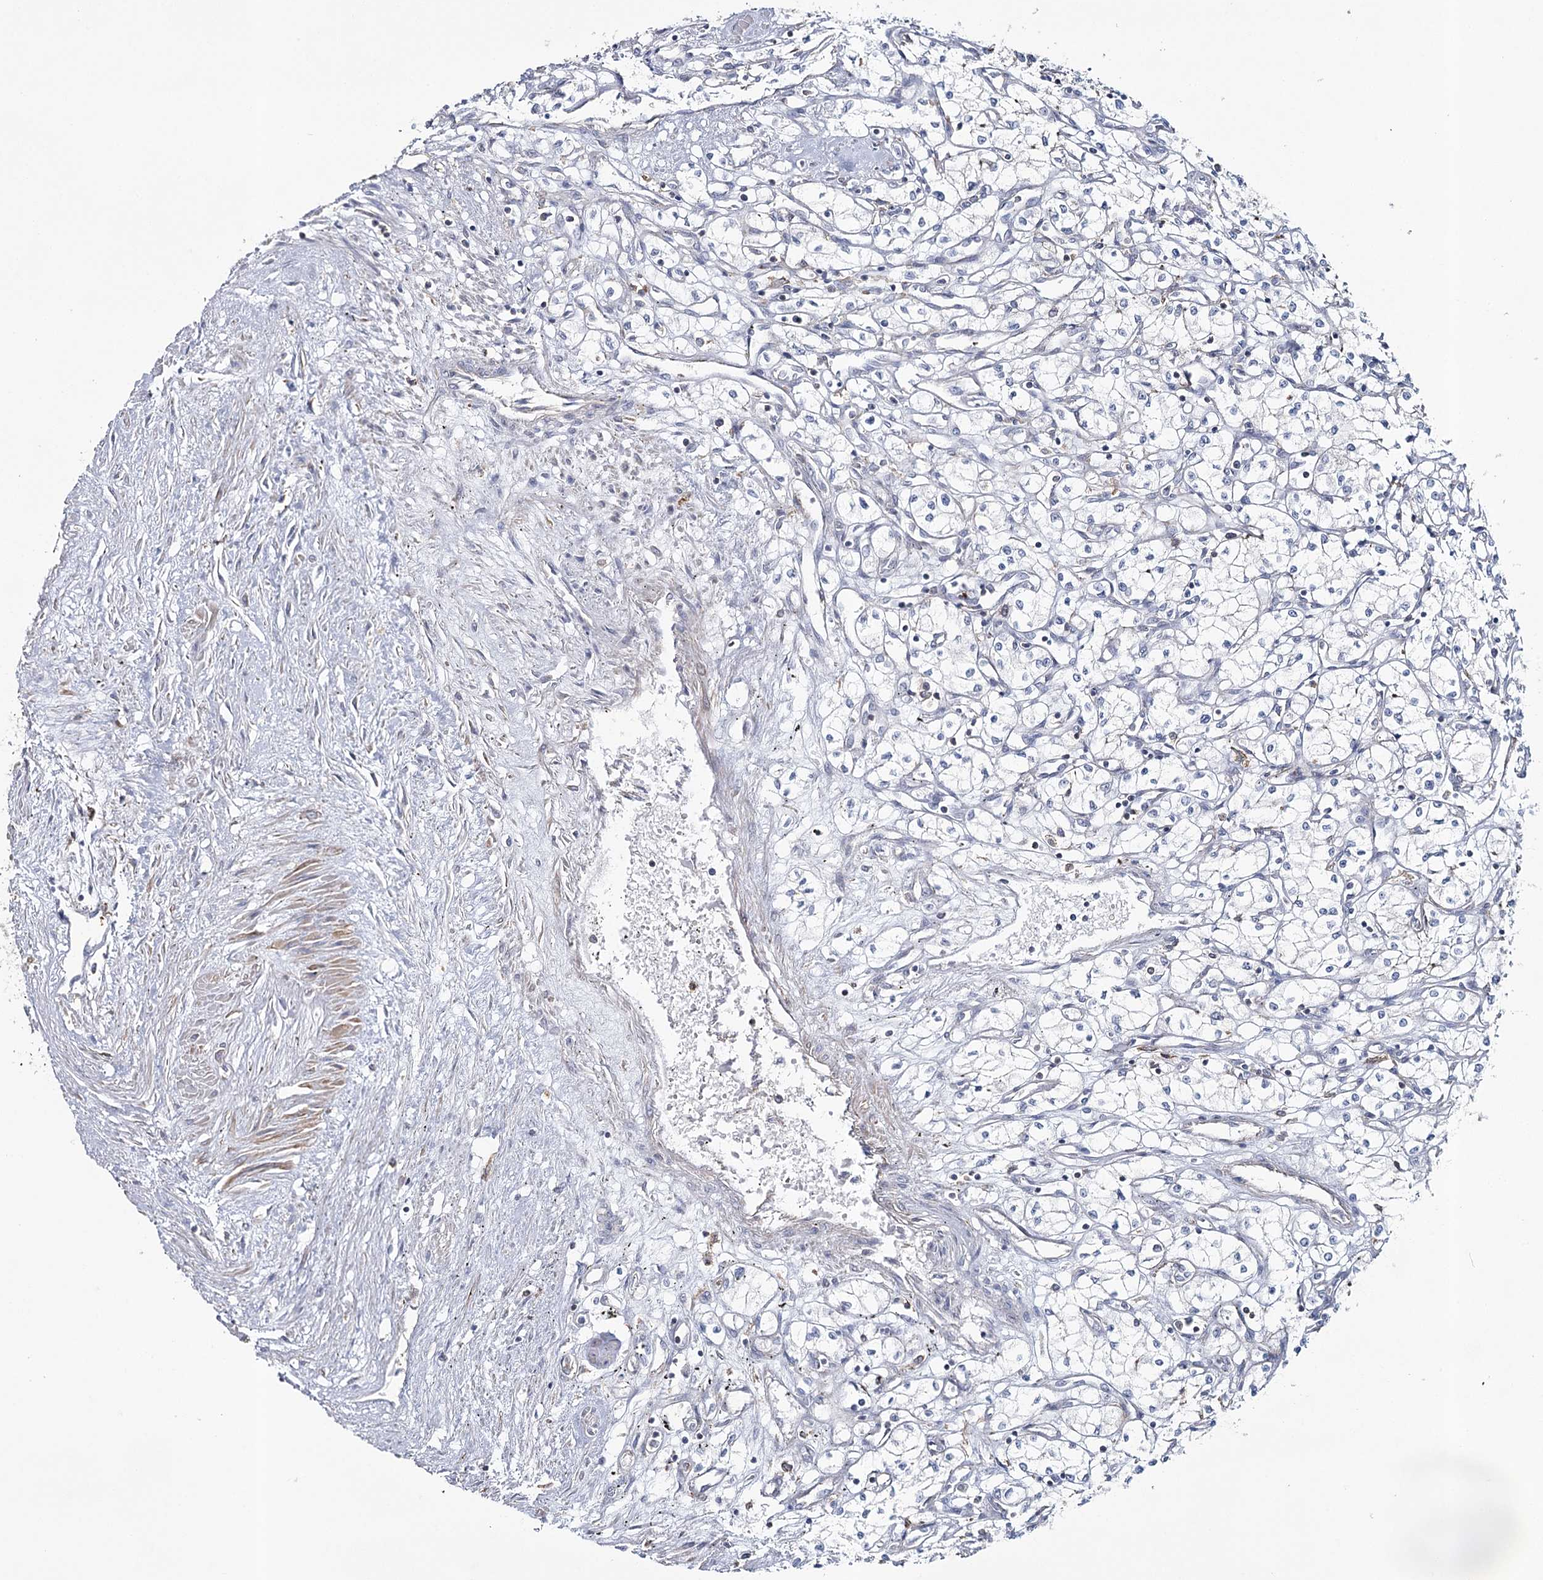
{"staining": {"intensity": "negative", "quantity": "none", "location": "none"}, "tissue": "renal cancer", "cell_type": "Tumor cells", "image_type": "cancer", "snomed": [{"axis": "morphology", "description": "Adenocarcinoma, NOS"}, {"axis": "topography", "description": "Kidney"}], "caption": "Tumor cells show no significant protein staining in renal cancer (adenocarcinoma).", "gene": "ZC3H8", "patient": {"sex": "male", "age": 59}}